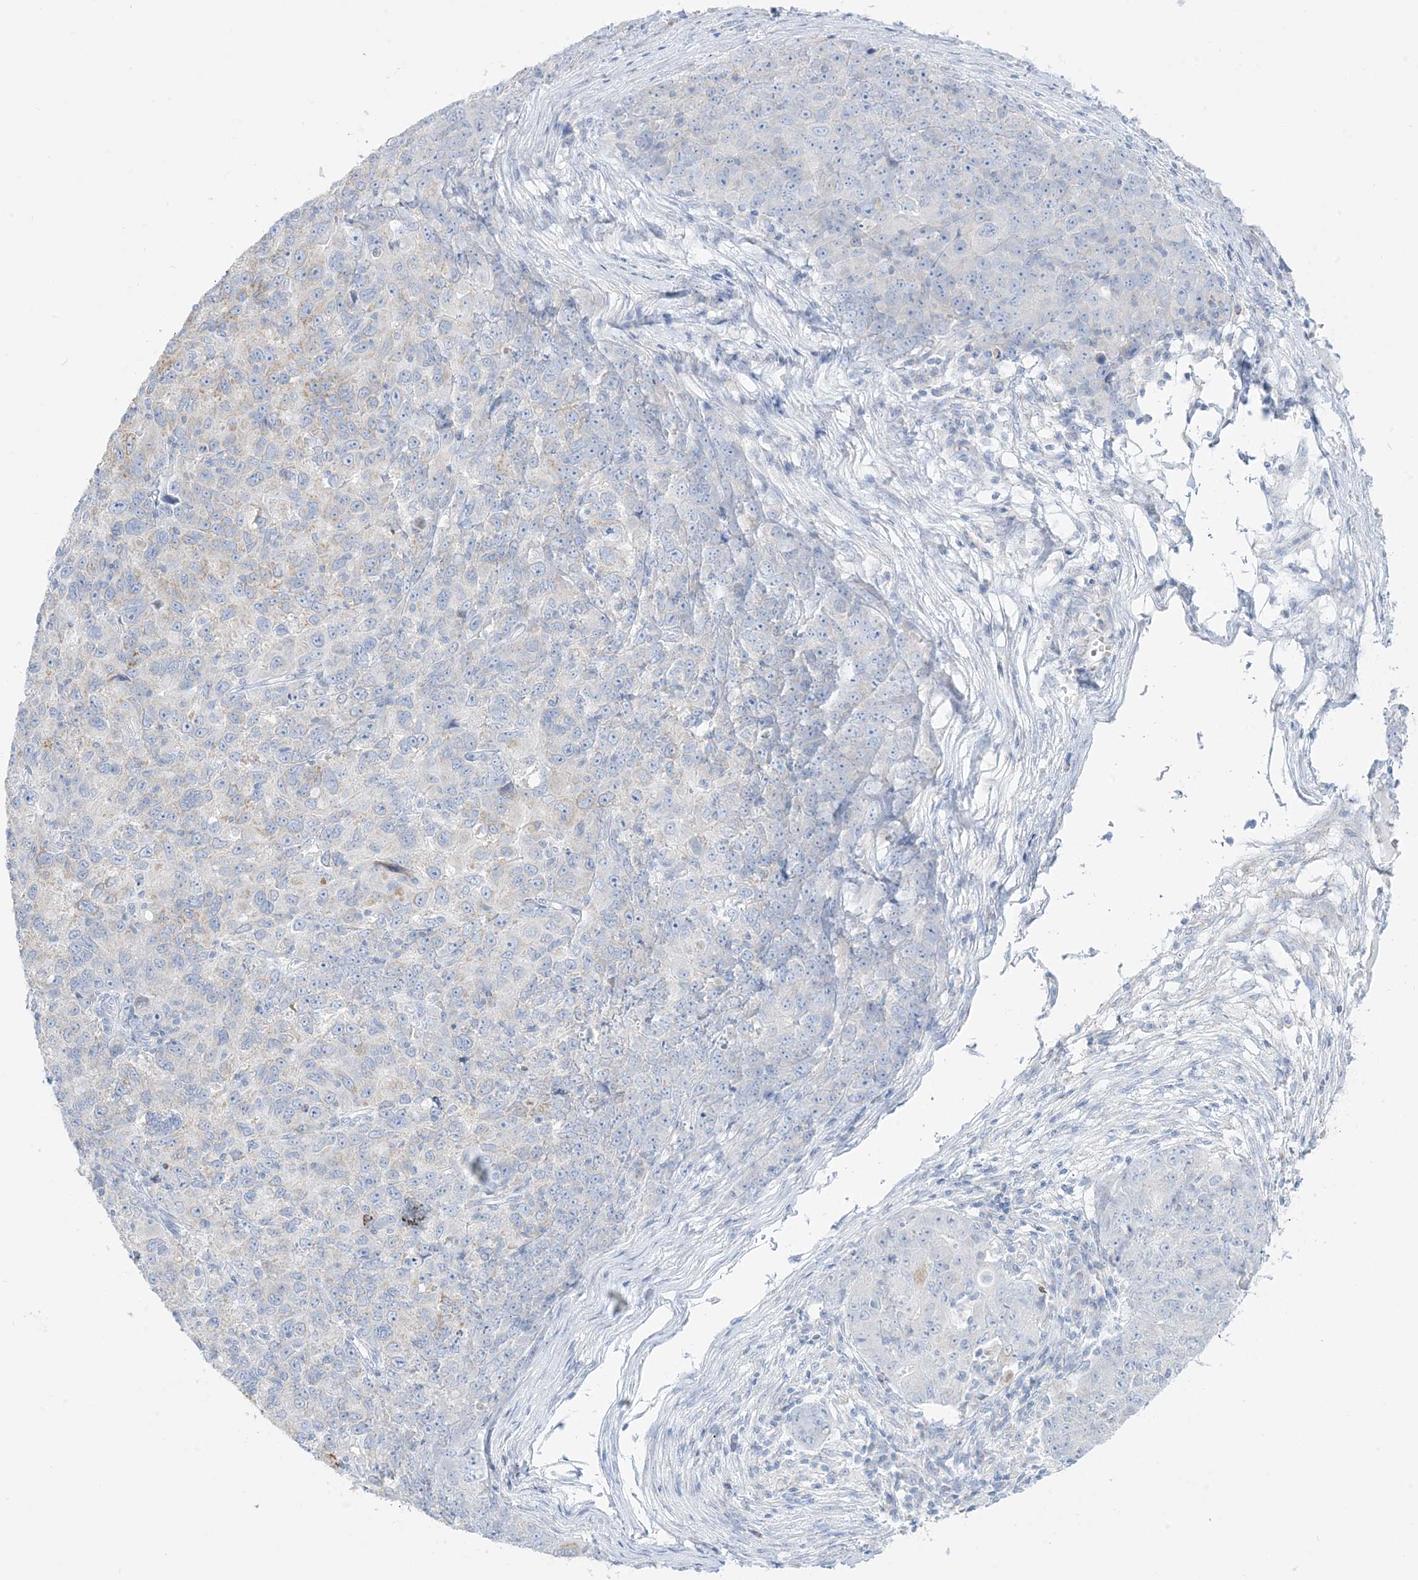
{"staining": {"intensity": "negative", "quantity": "none", "location": "none"}, "tissue": "ovarian cancer", "cell_type": "Tumor cells", "image_type": "cancer", "snomed": [{"axis": "morphology", "description": "Carcinoma, endometroid"}, {"axis": "topography", "description": "Ovary"}], "caption": "A high-resolution histopathology image shows immunohistochemistry staining of endometroid carcinoma (ovarian), which shows no significant positivity in tumor cells.", "gene": "SLC26A3", "patient": {"sex": "female", "age": 42}}